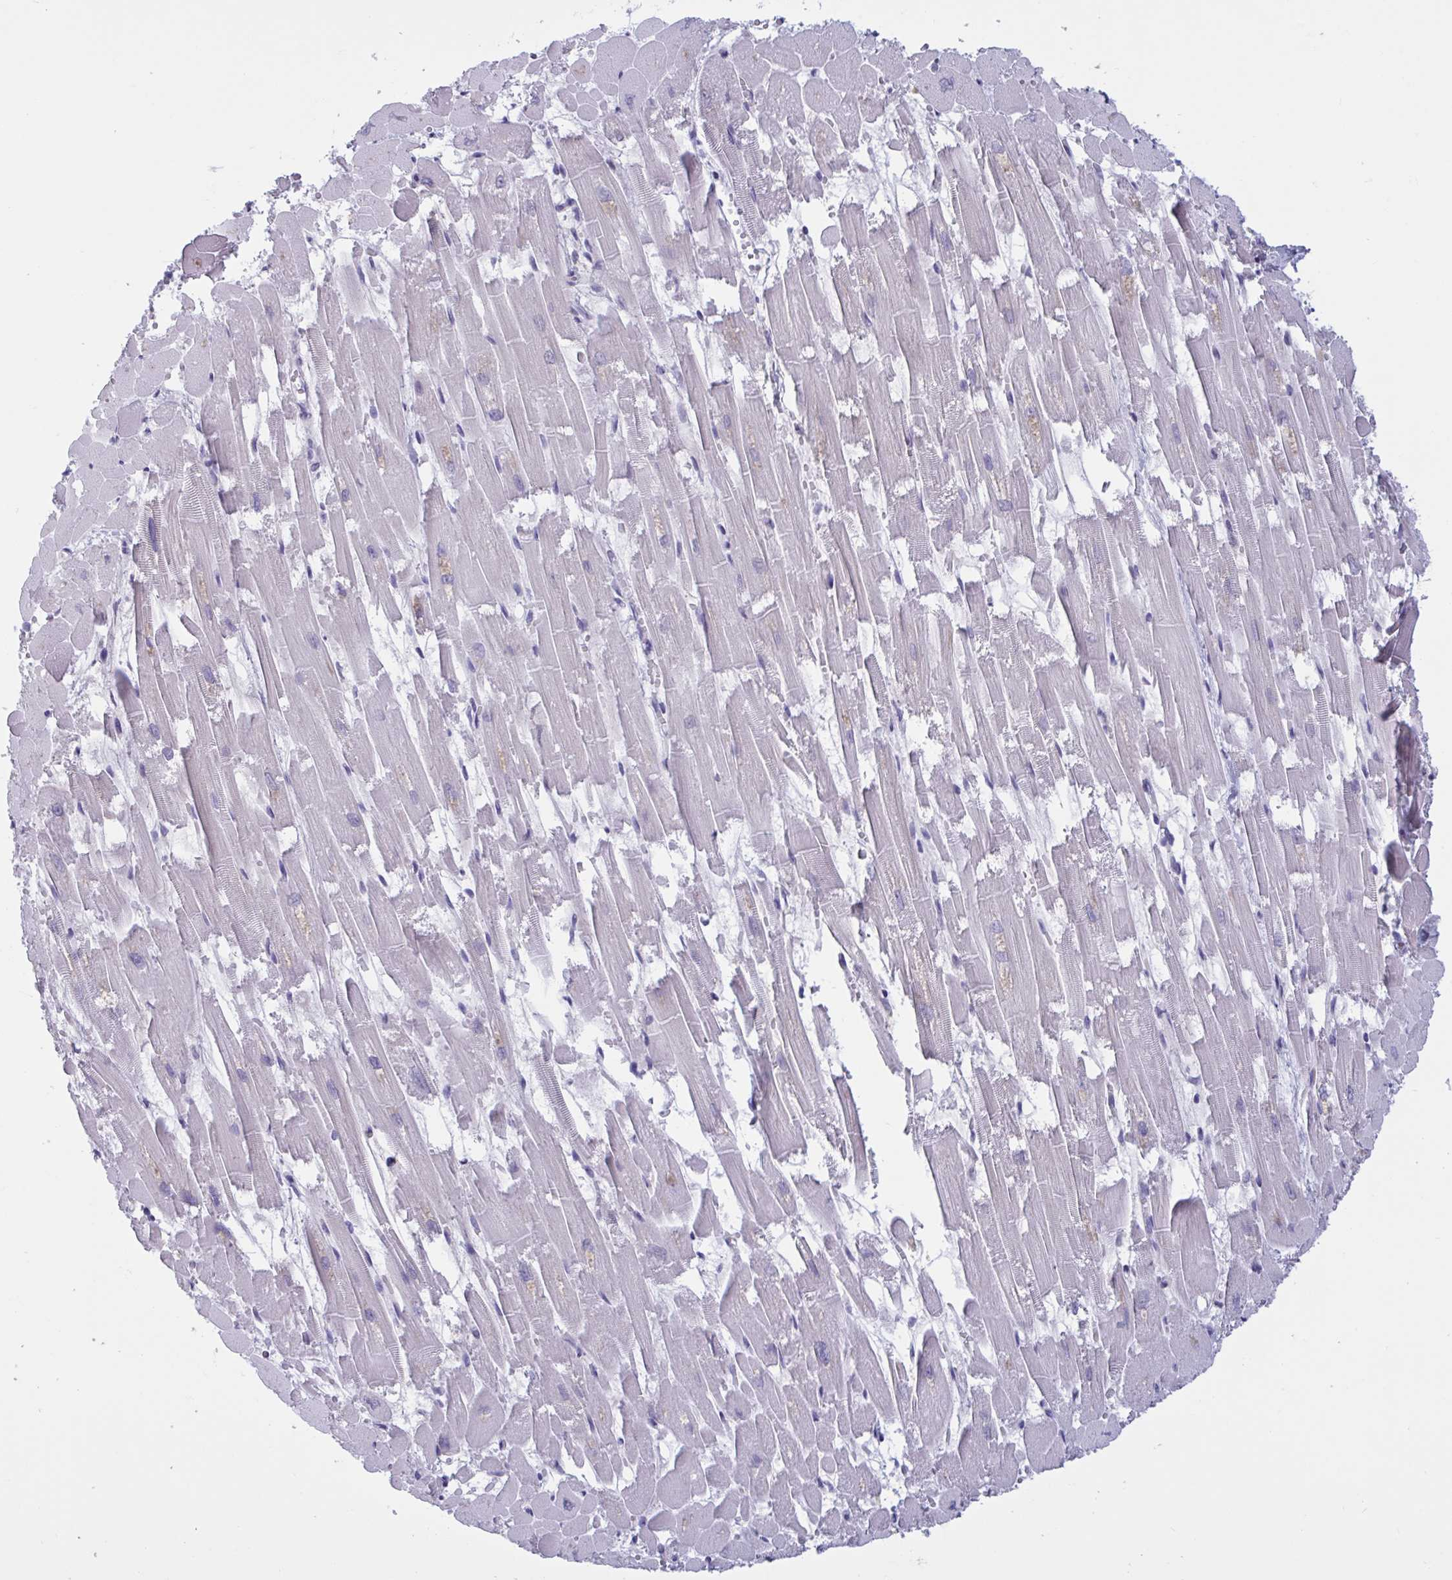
{"staining": {"intensity": "negative", "quantity": "none", "location": "none"}, "tissue": "heart muscle", "cell_type": "Cardiomyocytes", "image_type": "normal", "snomed": [{"axis": "morphology", "description": "Normal tissue, NOS"}, {"axis": "topography", "description": "Heart"}], "caption": "This is an immunohistochemistry (IHC) micrograph of unremarkable human heart muscle. There is no positivity in cardiomyocytes.", "gene": "TCEAL8", "patient": {"sex": "female", "age": 52}}